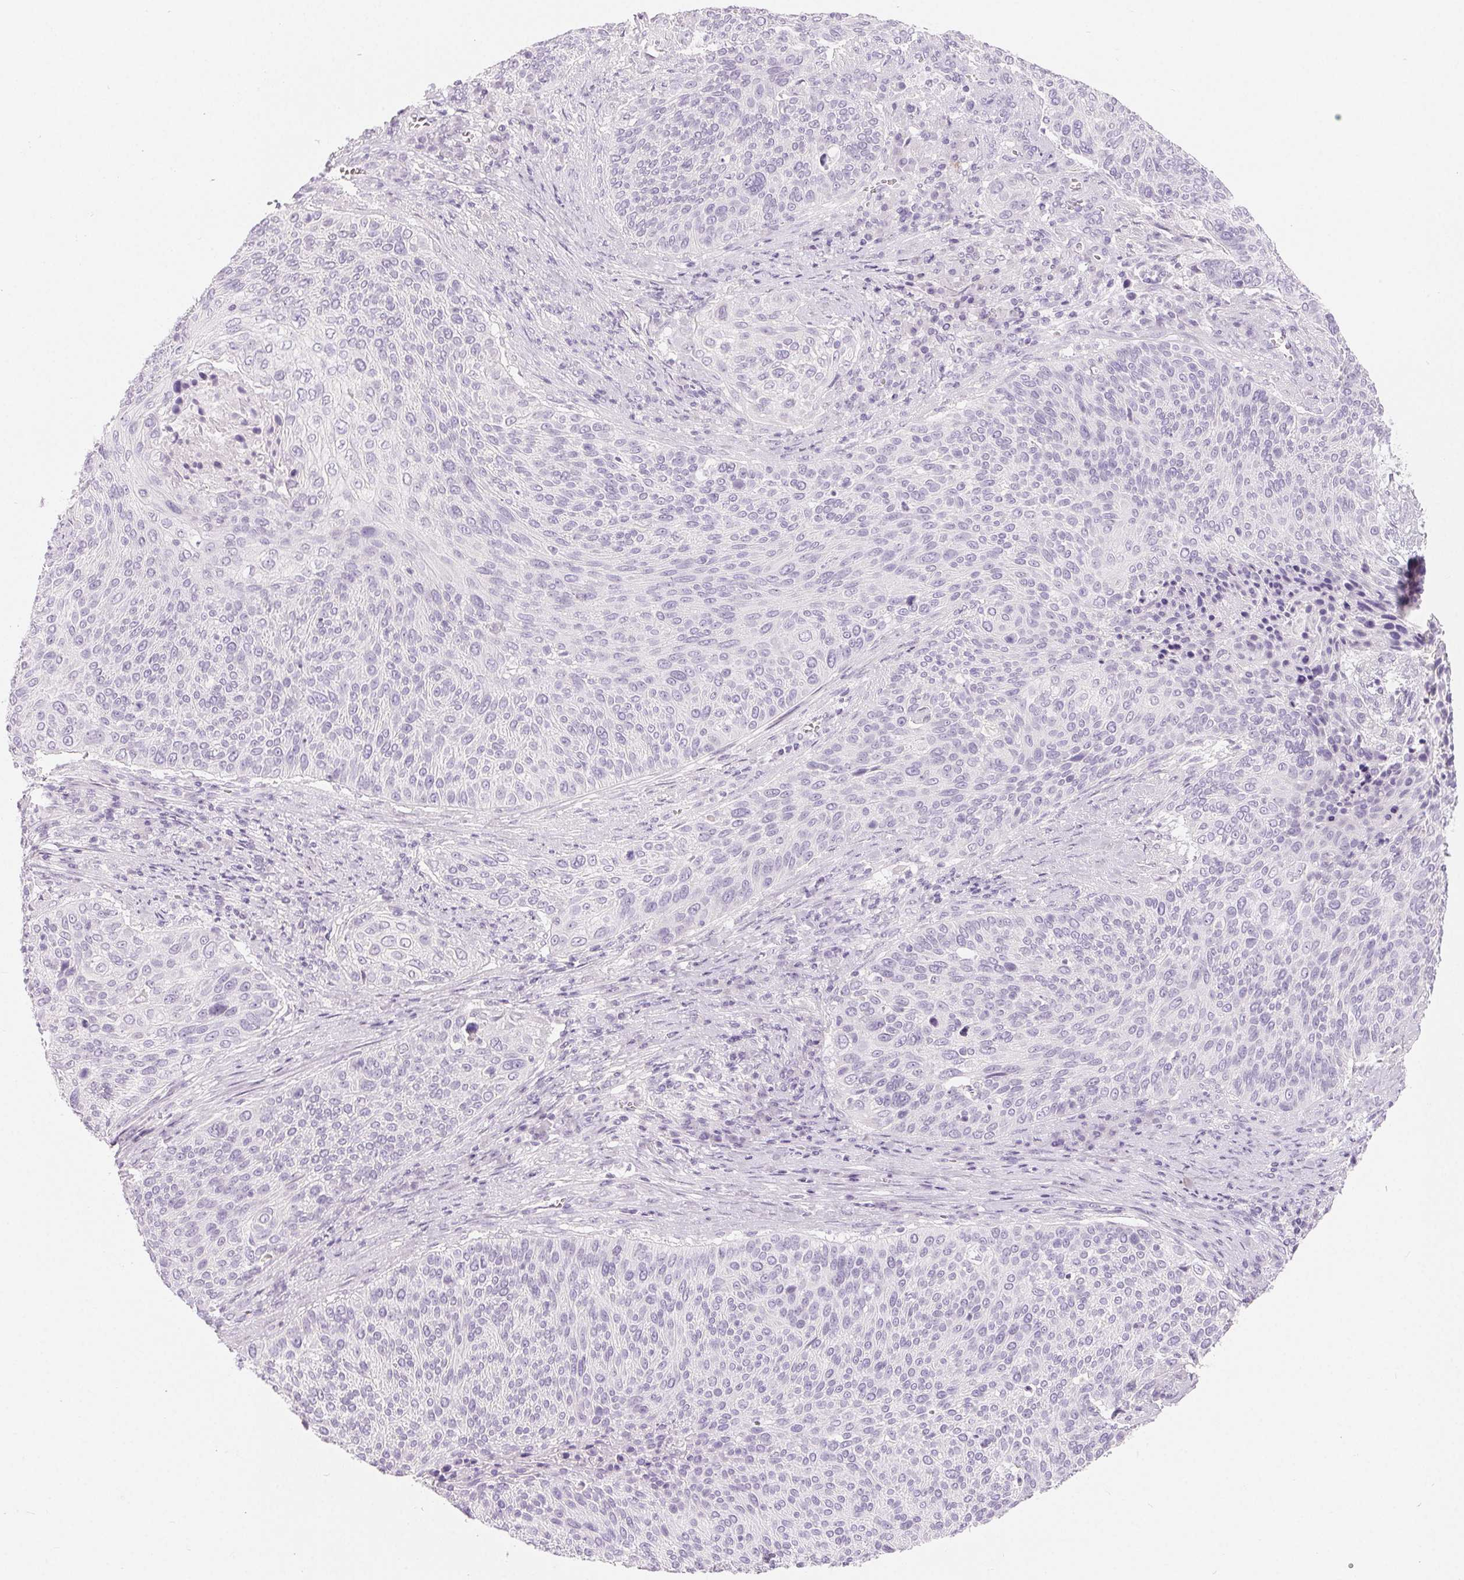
{"staining": {"intensity": "negative", "quantity": "none", "location": "none"}, "tissue": "cervical cancer", "cell_type": "Tumor cells", "image_type": "cancer", "snomed": [{"axis": "morphology", "description": "Squamous cell carcinoma, NOS"}, {"axis": "topography", "description": "Cervix"}], "caption": "Immunohistochemistry (IHC) of cervical cancer (squamous cell carcinoma) displays no staining in tumor cells.", "gene": "SPACA5B", "patient": {"sex": "female", "age": 31}}